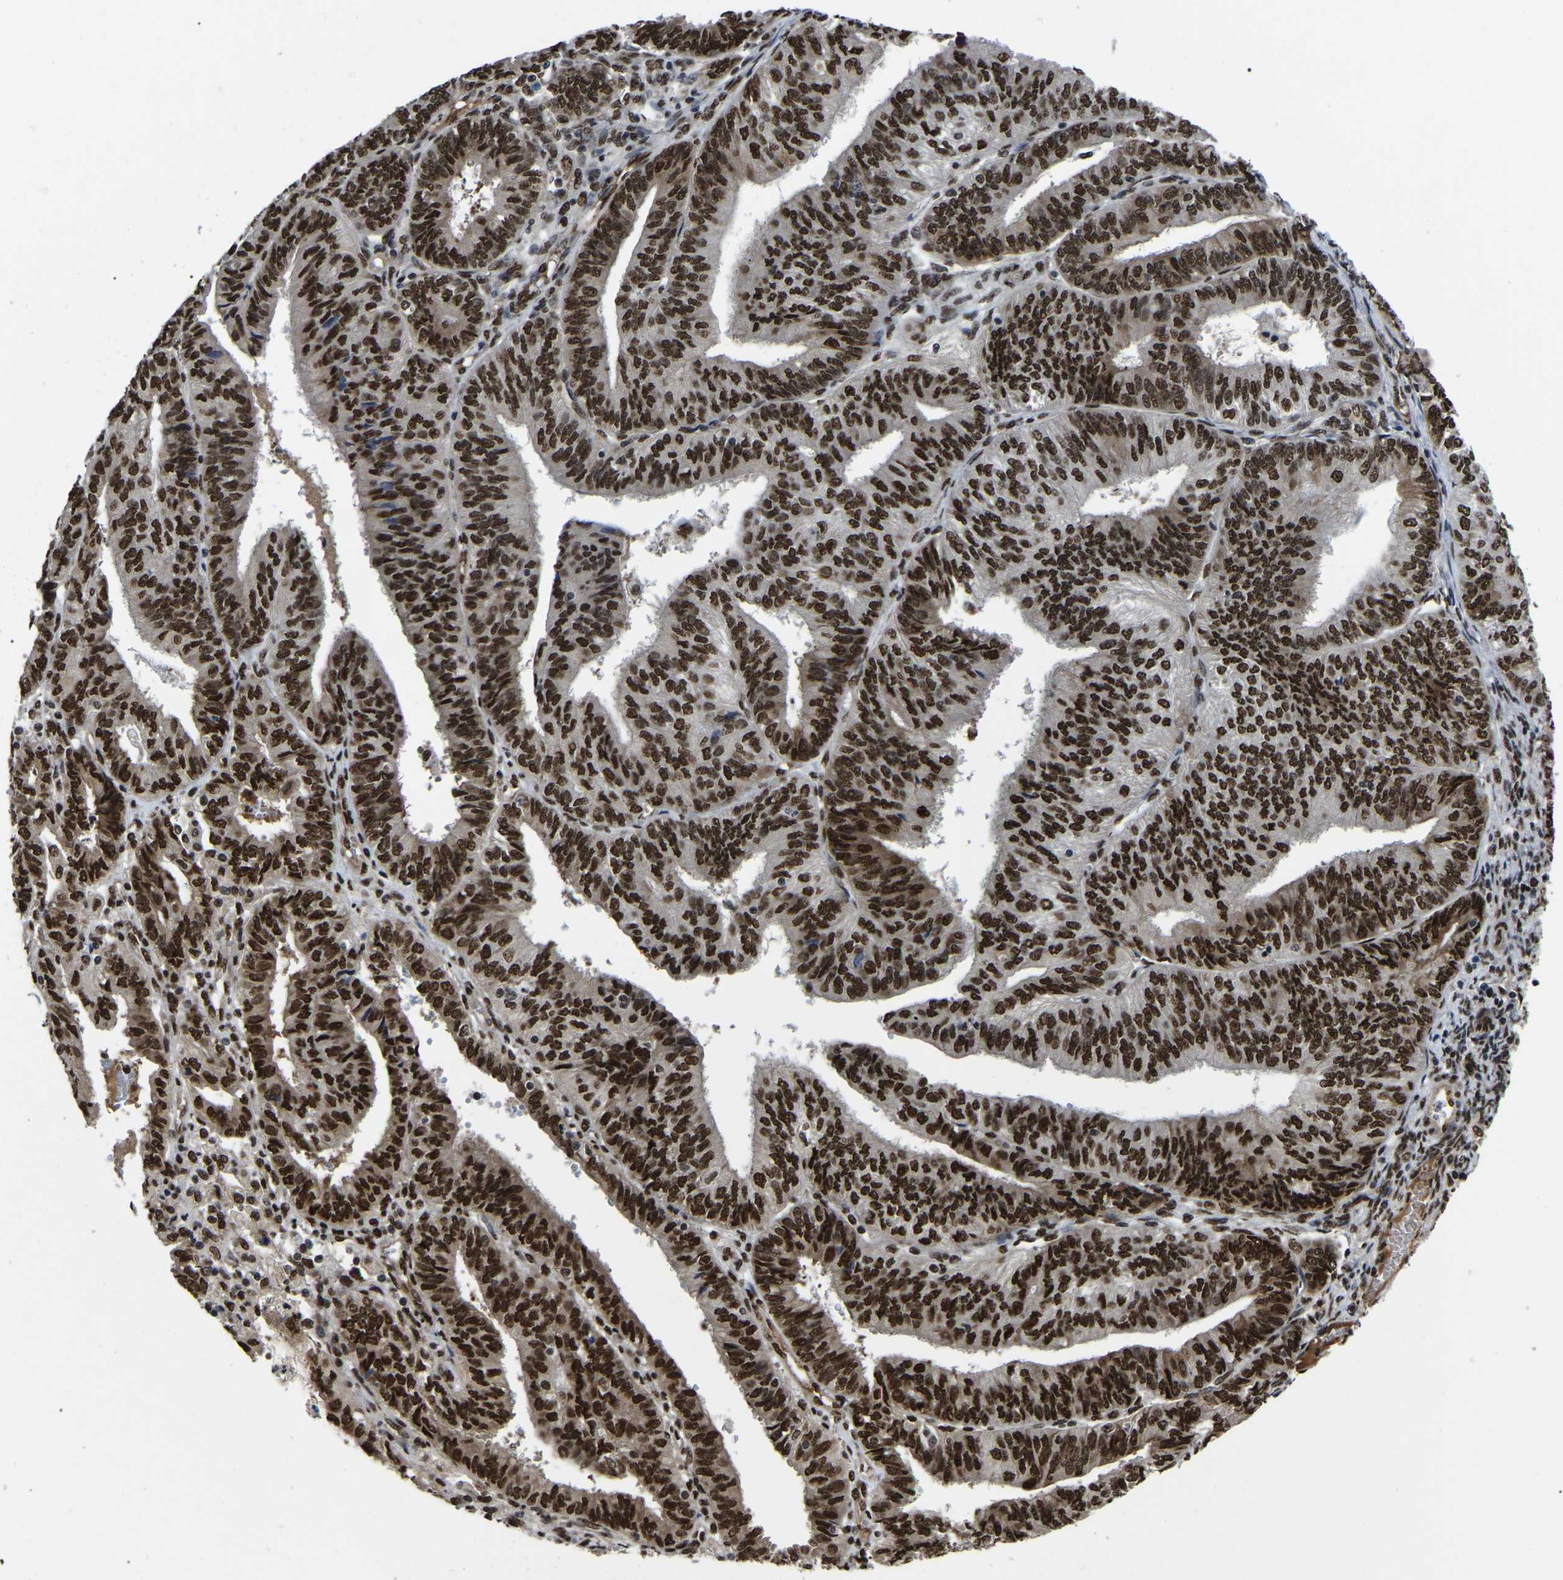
{"staining": {"intensity": "strong", "quantity": ">75%", "location": "nuclear"}, "tissue": "endometrial cancer", "cell_type": "Tumor cells", "image_type": "cancer", "snomed": [{"axis": "morphology", "description": "Adenocarcinoma, NOS"}, {"axis": "topography", "description": "Endometrium"}], "caption": "A photomicrograph showing strong nuclear staining in about >75% of tumor cells in adenocarcinoma (endometrial), as visualized by brown immunohistochemical staining.", "gene": "TRIM35", "patient": {"sex": "female", "age": 58}}